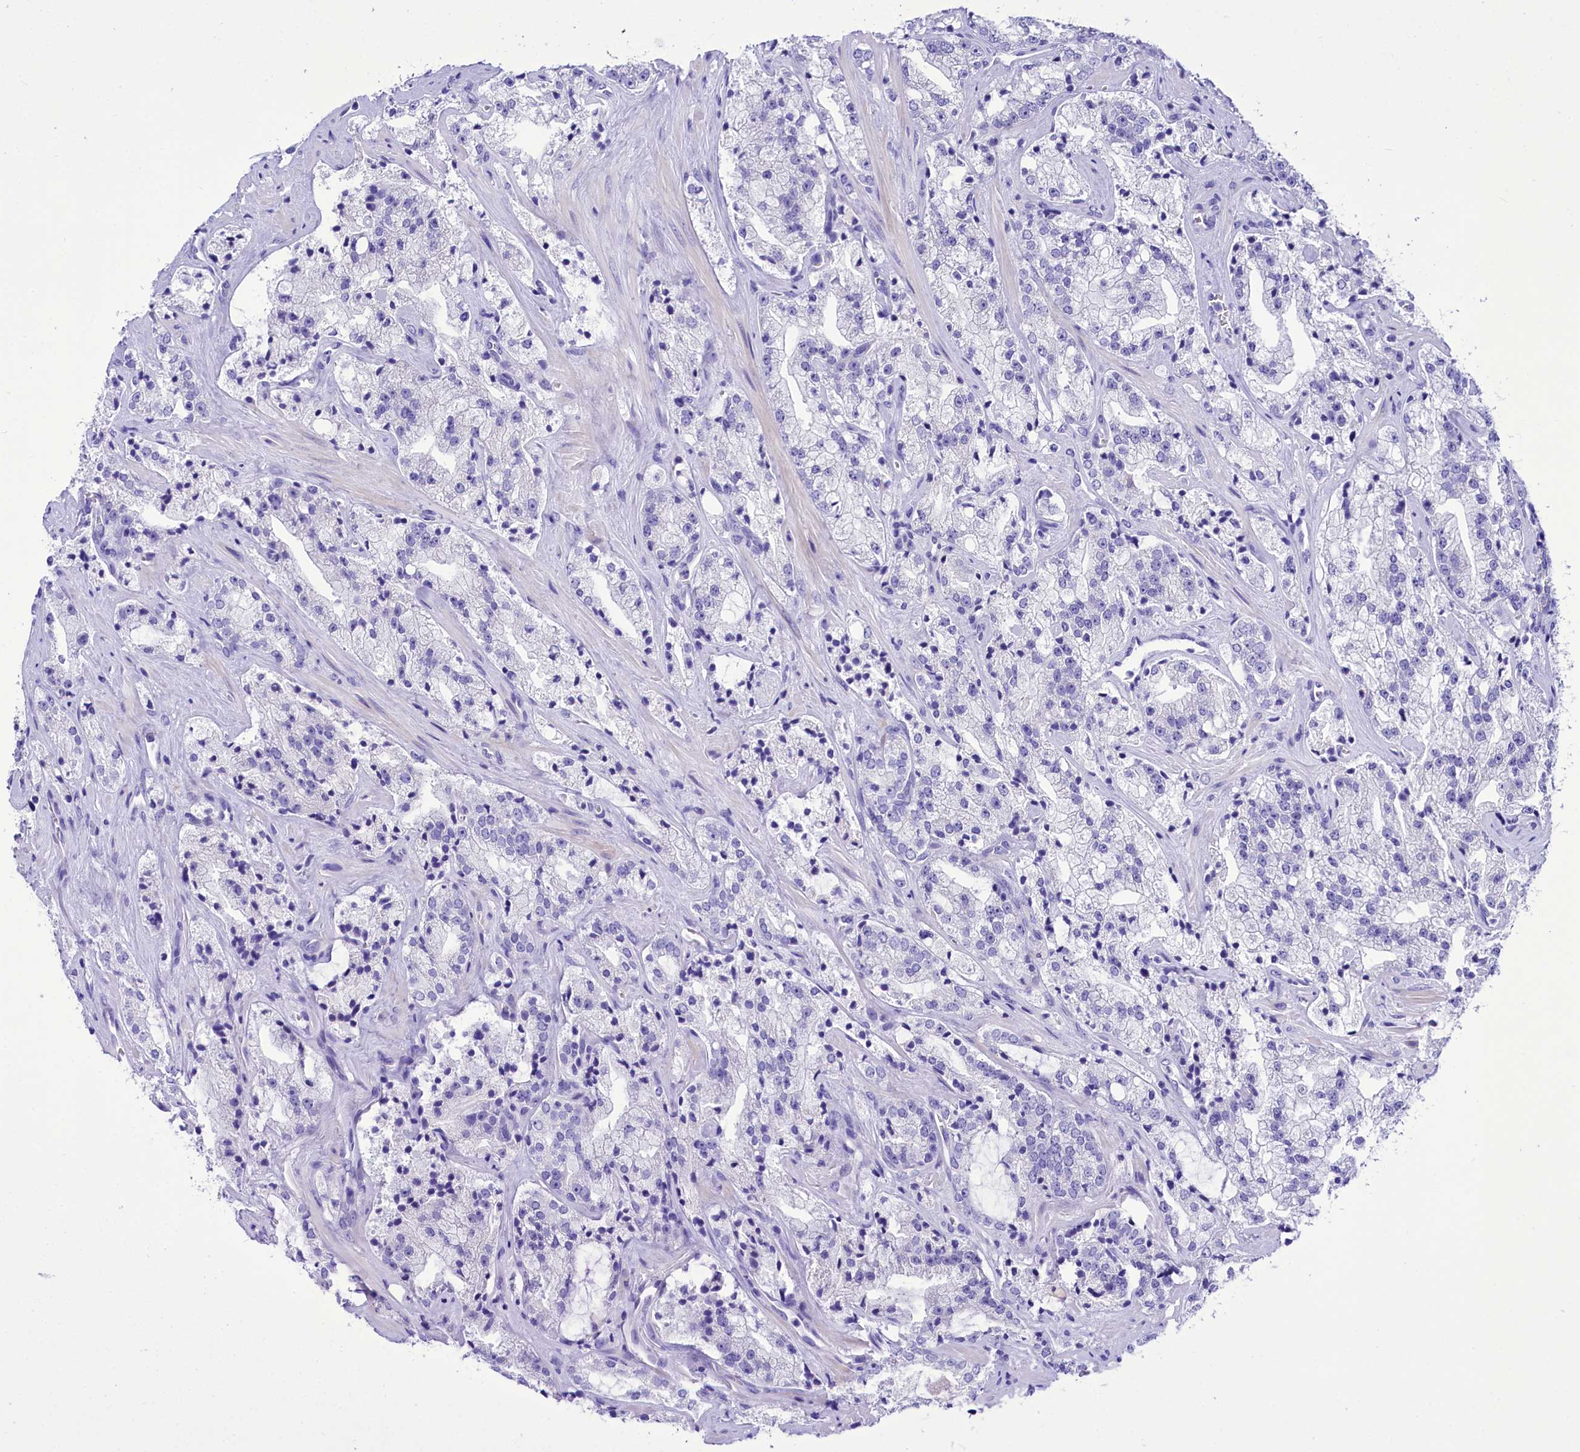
{"staining": {"intensity": "negative", "quantity": "none", "location": "none"}, "tissue": "prostate cancer", "cell_type": "Tumor cells", "image_type": "cancer", "snomed": [{"axis": "morphology", "description": "Adenocarcinoma, High grade"}, {"axis": "topography", "description": "Prostate"}], "caption": "Histopathology image shows no significant protein positivity in tumor cells of prostate cancer.", "gene": "TTC36", "patient": {"sex": "male", "age": 64}}